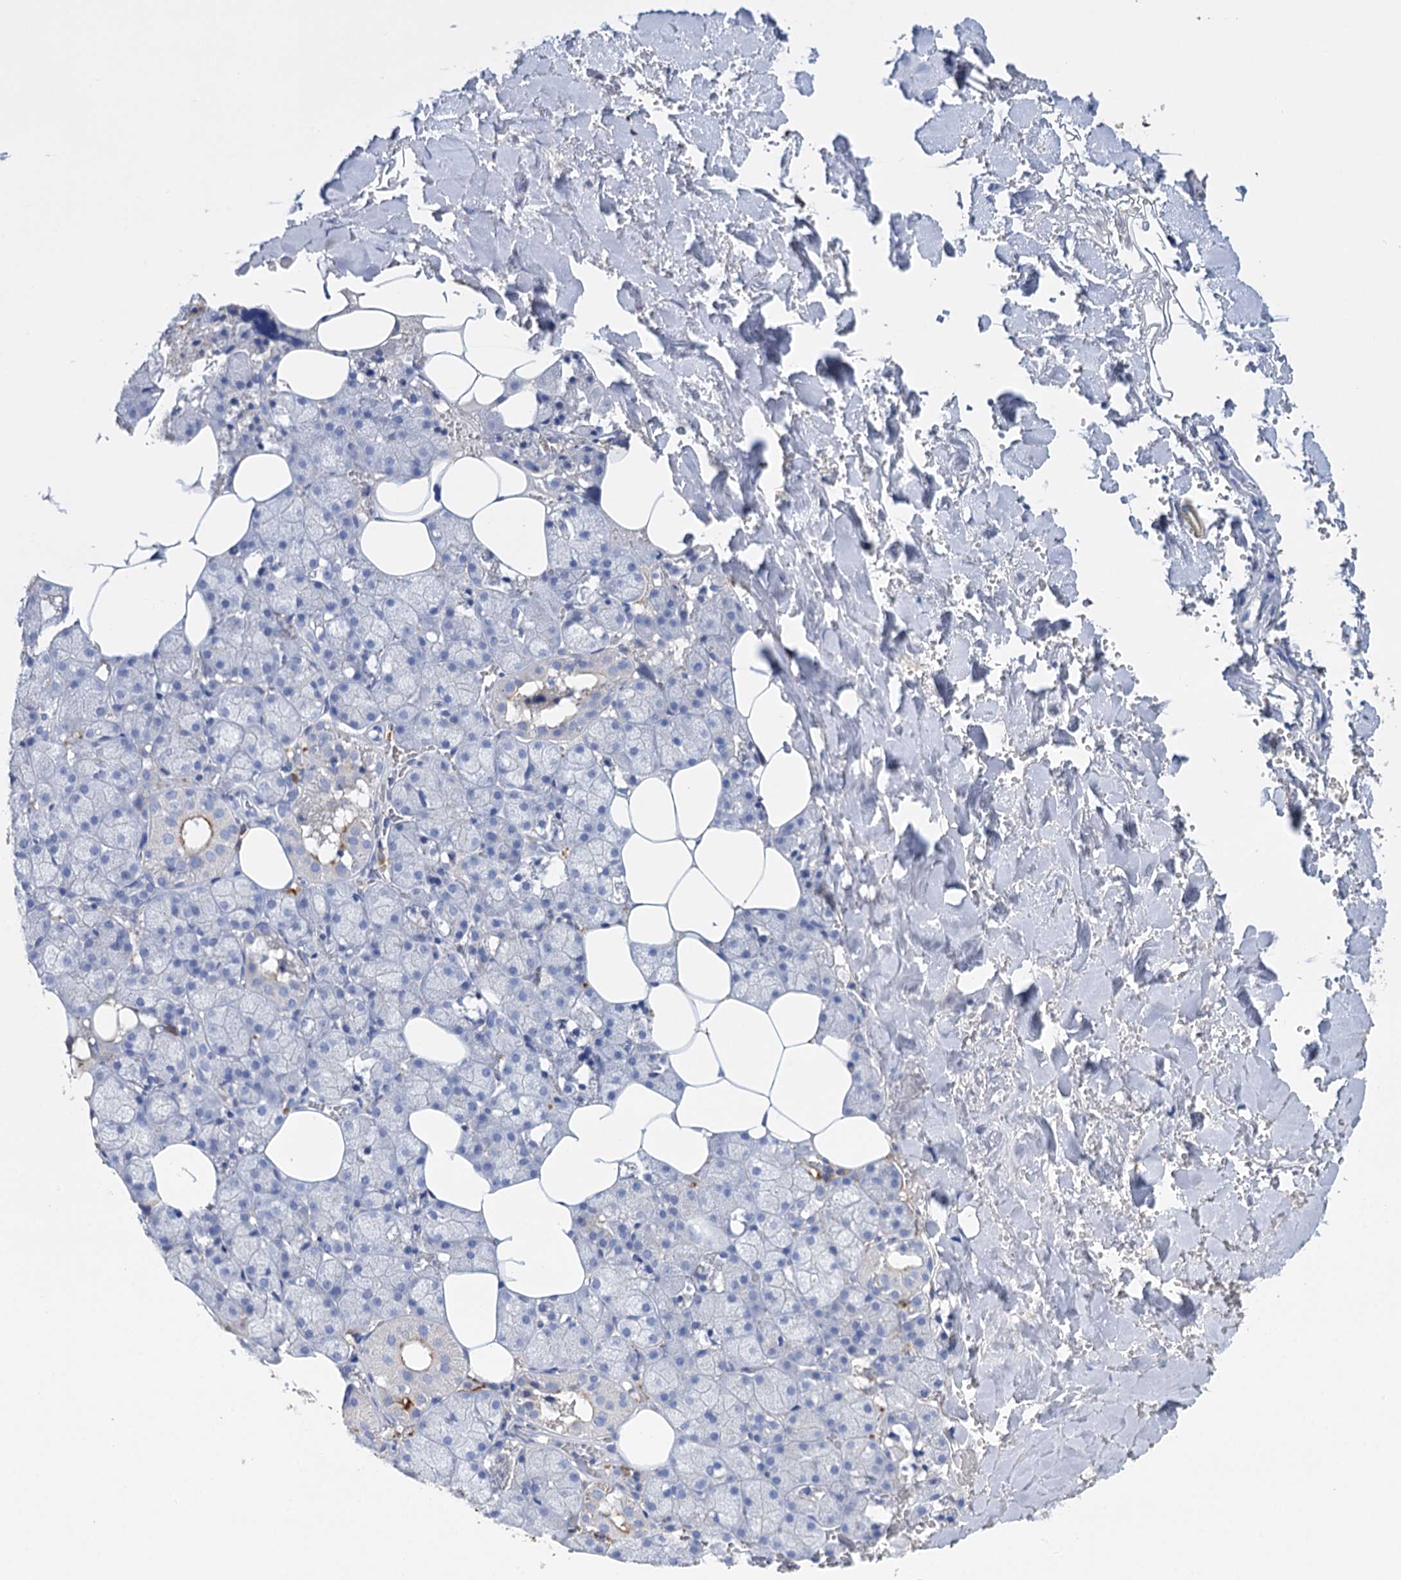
{"staining": {"intensity": "moderate", "quantity": "<25%", "location": "cytoplasmic/membranous"}, "tissue": "salivary gland", "cell_type": "Glandular cells", "image_type": "normal", "snomed": [{"axis": "morphology", "description": "Normal tissue, NOS"}, {"axis": "topography", "description": "Salivary gland"}], "caption": "Protein expression analysis of benign salivary gland demonstrates moderate cytoplasmic/membranous staining in about <25% of glandular cells.", "gene": "FBXW12", "patient": {"sex": "male", "age": 62}}